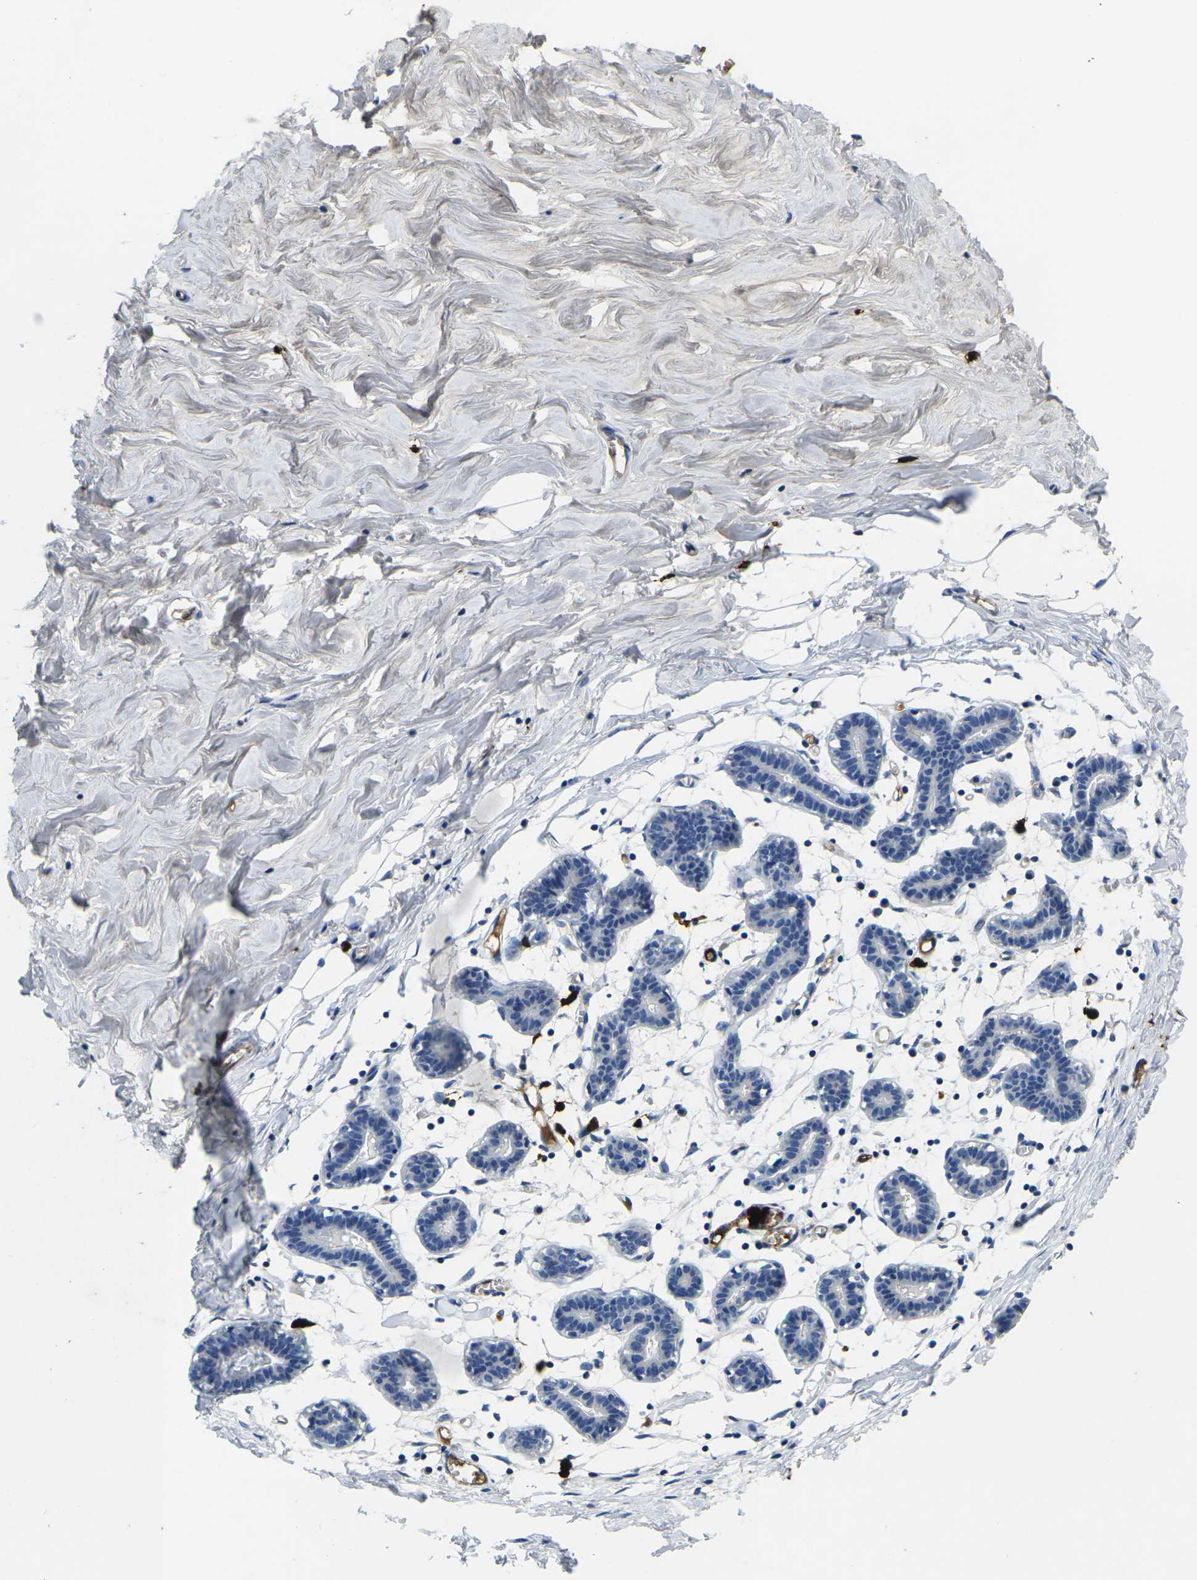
{"staining": {"intensity": "negative", "quantity": "none", "location": "none"}, "tissue": "breast", "cell_type": "Glandular cells", "image_type": "normal", "snomed": [{"axis": "morphology", "description": "Normal tissue, NOS"}, {"axis": "topography", "description": "Breast"}], "caption": "The image exhibits no significant positivity in glandular cells of breast.", "gene": "S100A9", "patient": {"sex": "female", "age": 27}}